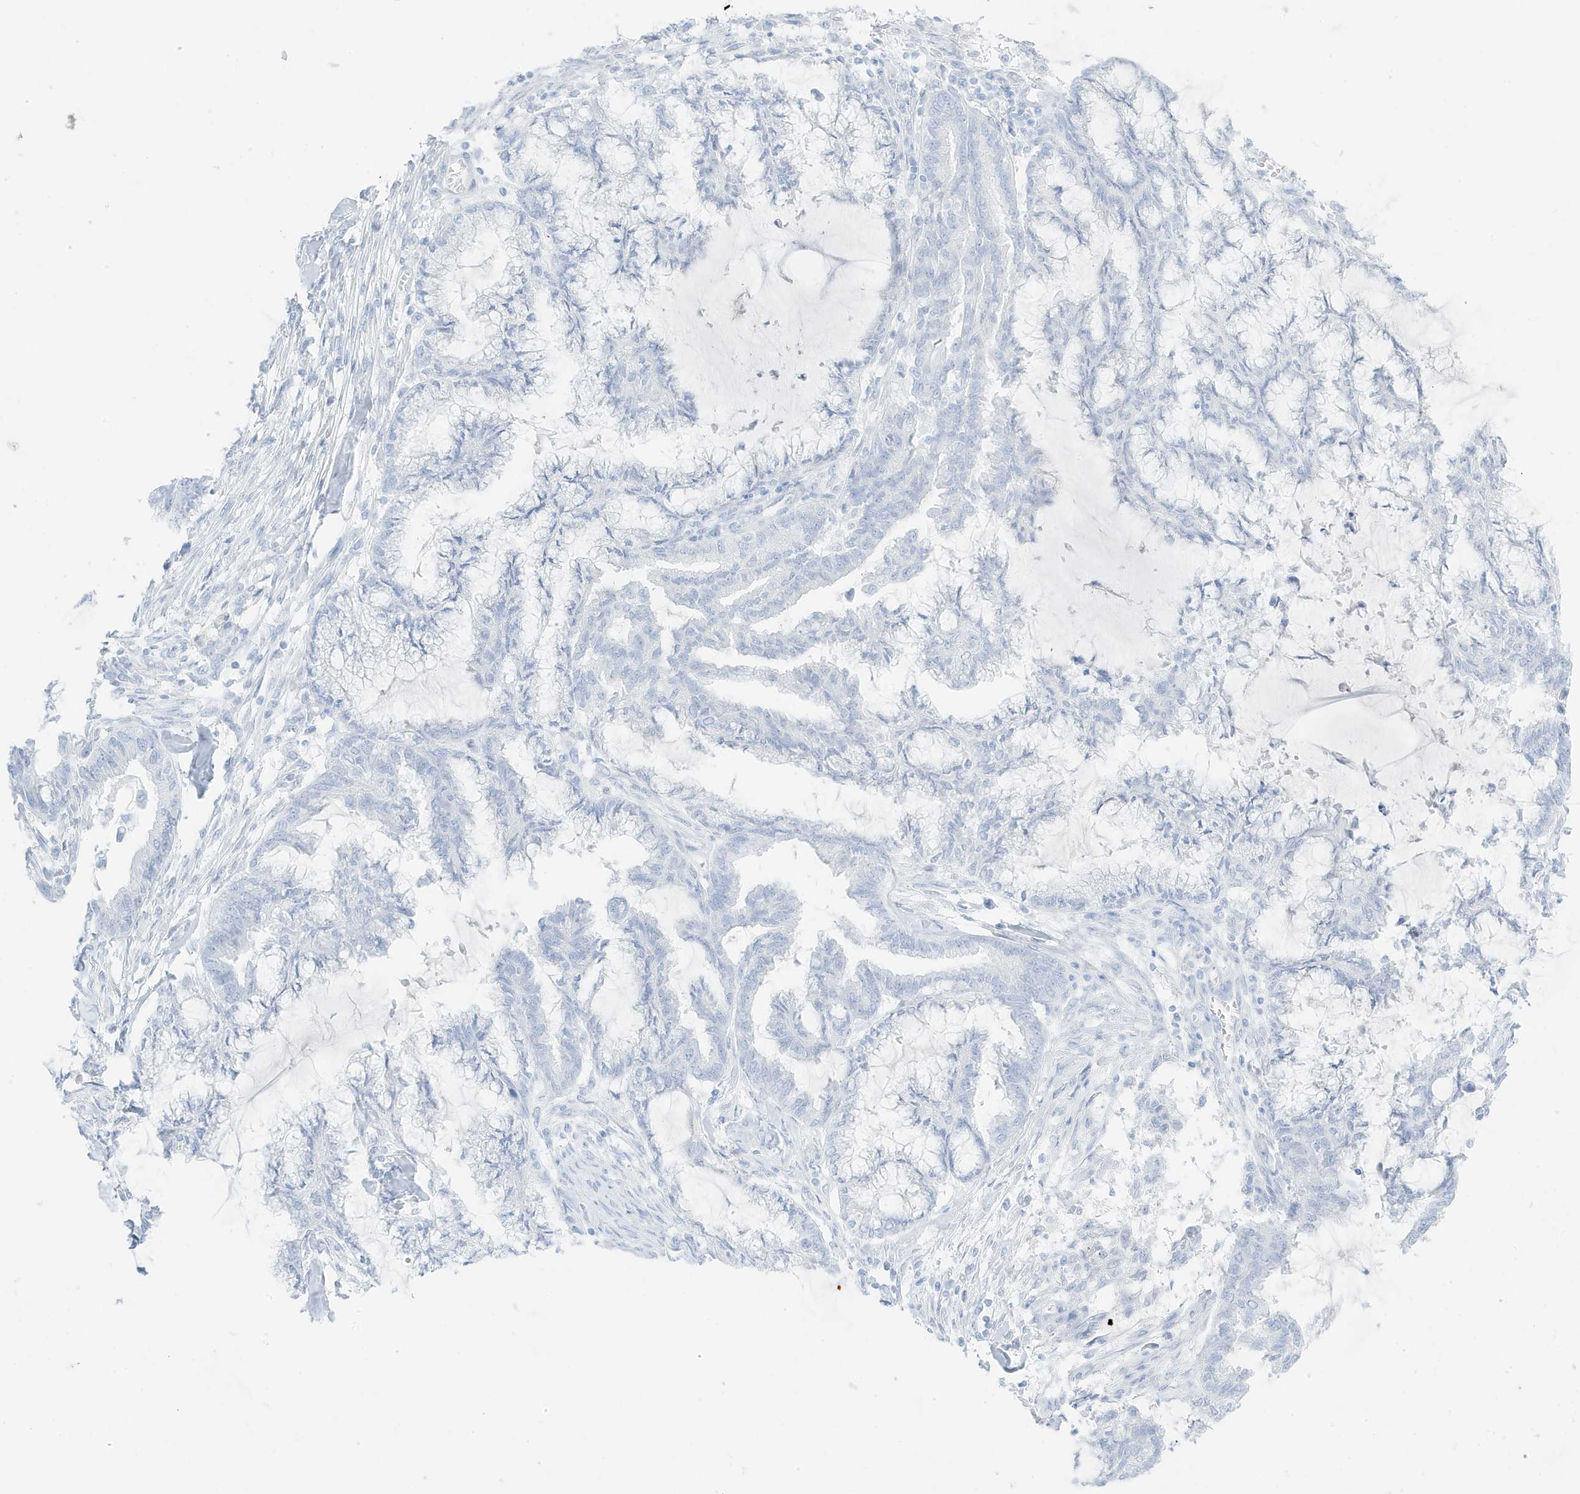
{"staining": {"intensity": "negative", "quantity": "none", "location": "none"}, "tissue": "endometrial cancer", "cell_type": "Tumor cells", "image_type": "cancer", "snomed": [{"axis": "morphology", "description": "Adenocarcinoma, NOS"}, {"axis": "topography", "description": "Endometrium"}], "caption": "There is no significant positivity in tumor cells of endometrial adenocarcinoma.", "gene": "SLC22A13", "patient": {"sex": "female", "age": 86}}